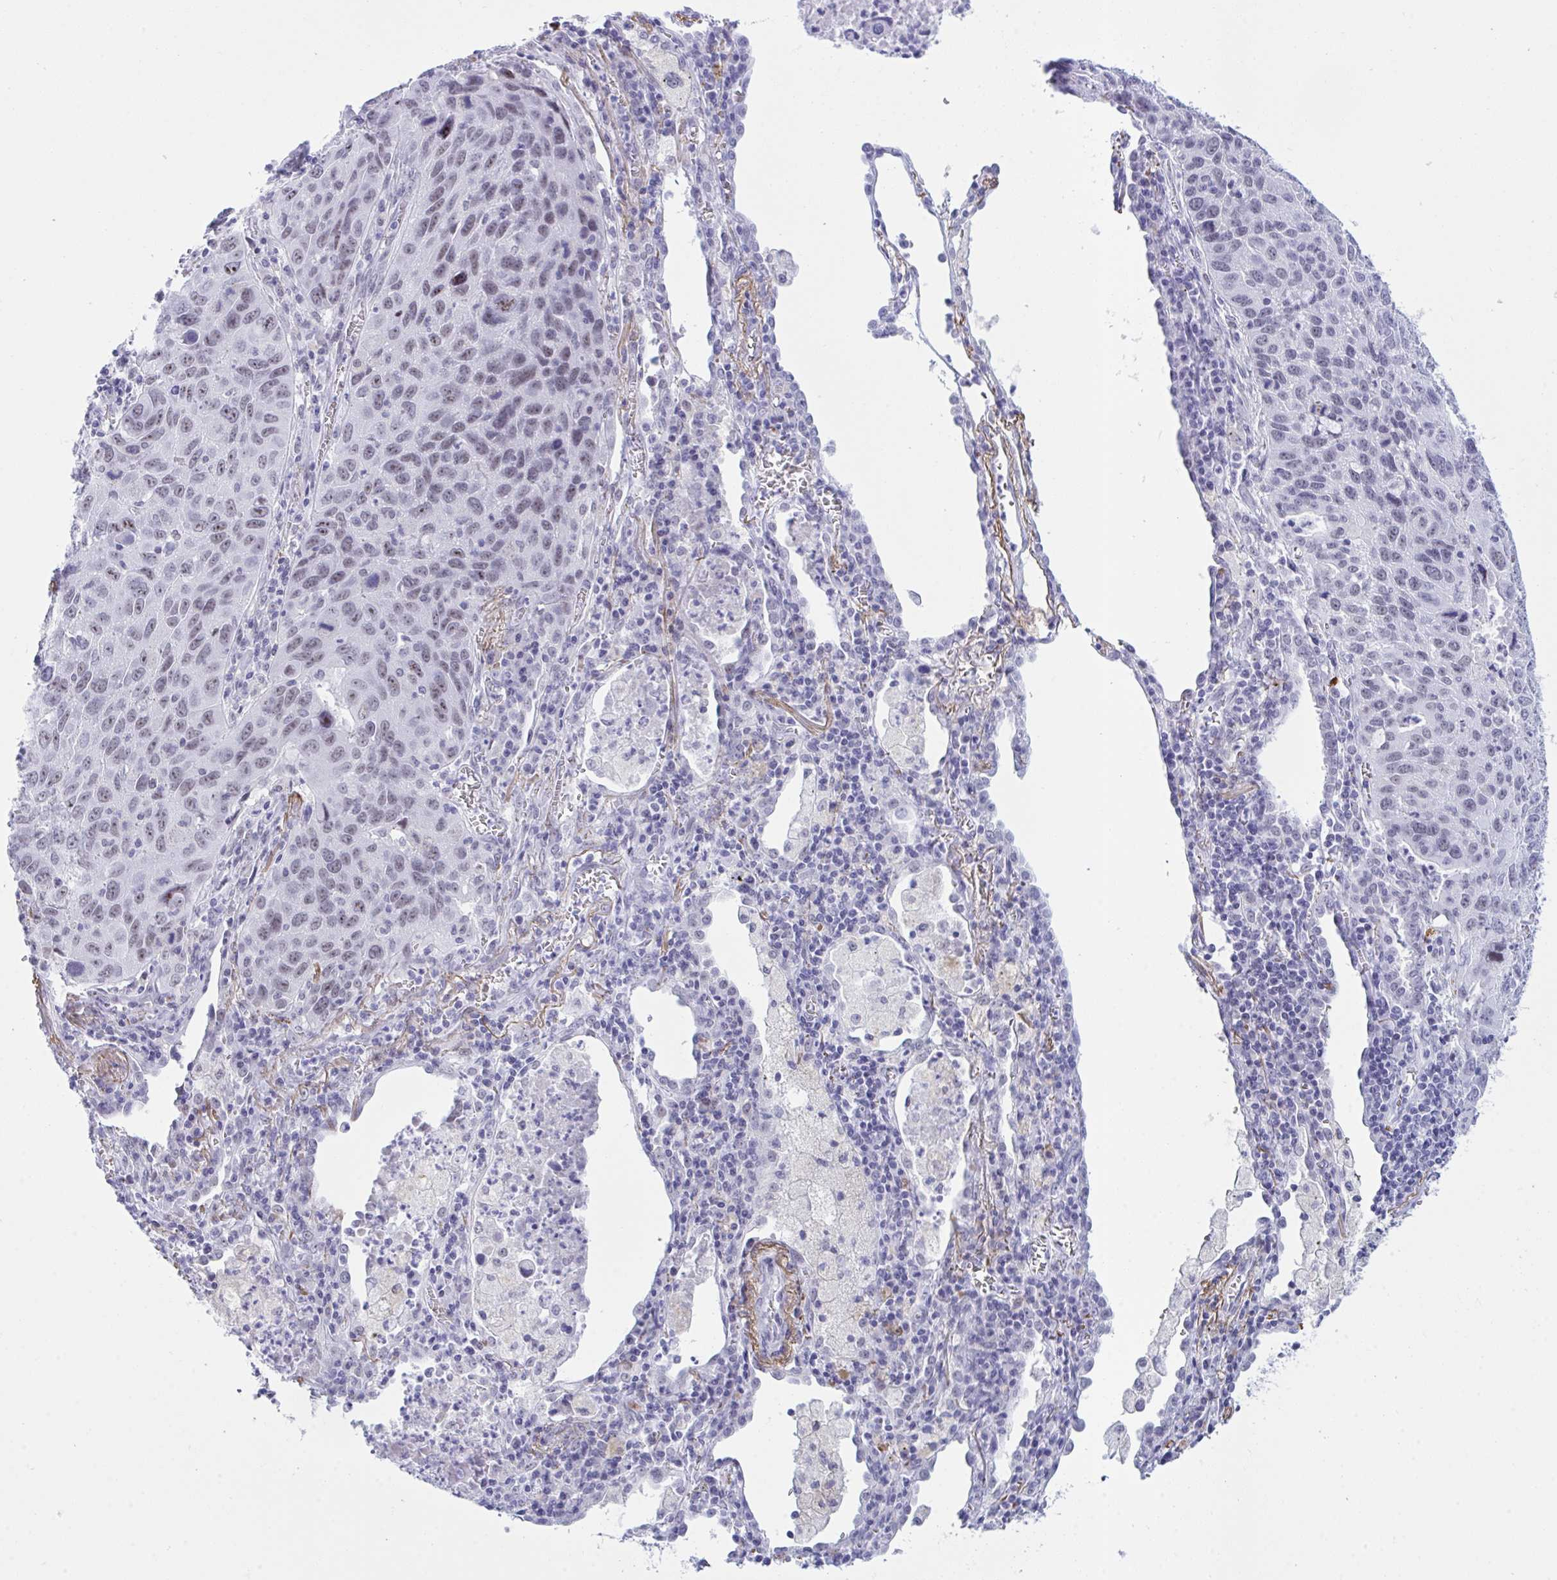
{"staining": {"intensity": "moderate", "quantity": "25%-75%", "location": "nuclear"}, "tissue": "lung cancer", "cell_type": "Tumor cells", "image_type": "cancer", "snomed": [{"axis": "morphology", "description": "Squamous cell carcinoma, NOS"}, {"axis": "topography", "description": "Lung"}], "caption": "Immunohistochemical staining of squamous cell carcinoma (lung) displays medium levels of moderate nuclear protein expression in approximately 25%-75% of tumor cells.", "gene": "ELN", "patient": {"sex": "female", "age": 61}}